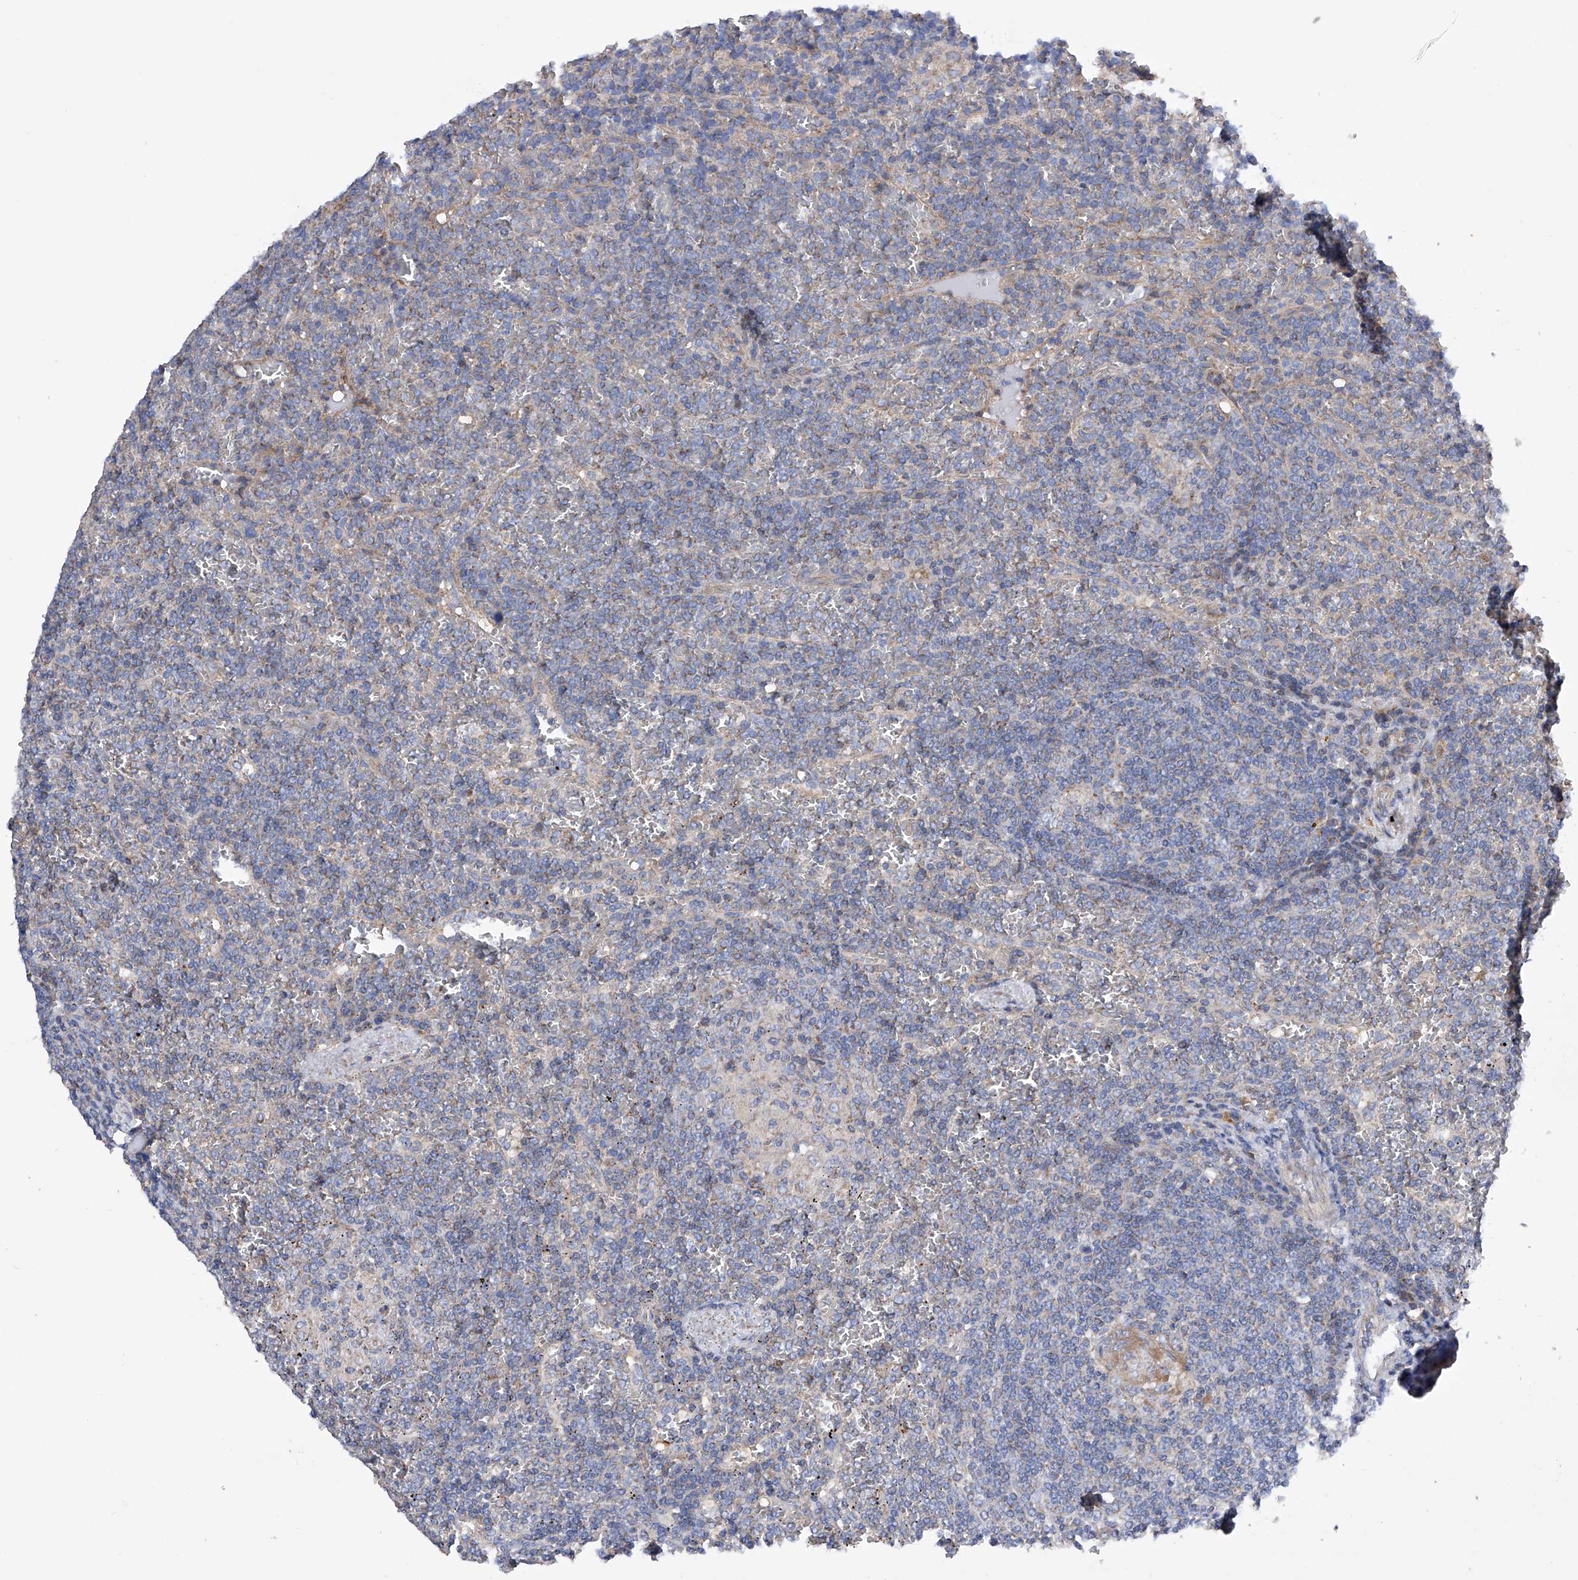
{"staining": {"intensity": "weak", "quantity": "<25%", "location": "cytoplasmic/membranous"}, "tissue": "lymphoma", "cell_type": "Tumor cells", "image_type": "cancer", "snomed": [{"axis": "morphology", "description": "Malignant lymphoma, non-Hodgkin's type, Low grade"}, {"axis": "topography", "description": "Spleen"}], "caption": "Immunohistochemistry (IHC) of human lymphoma demonstrates no positivity in tumor cells.", "gene": "EFCAB2", "patient": {"sex": "female", "age": 19}}